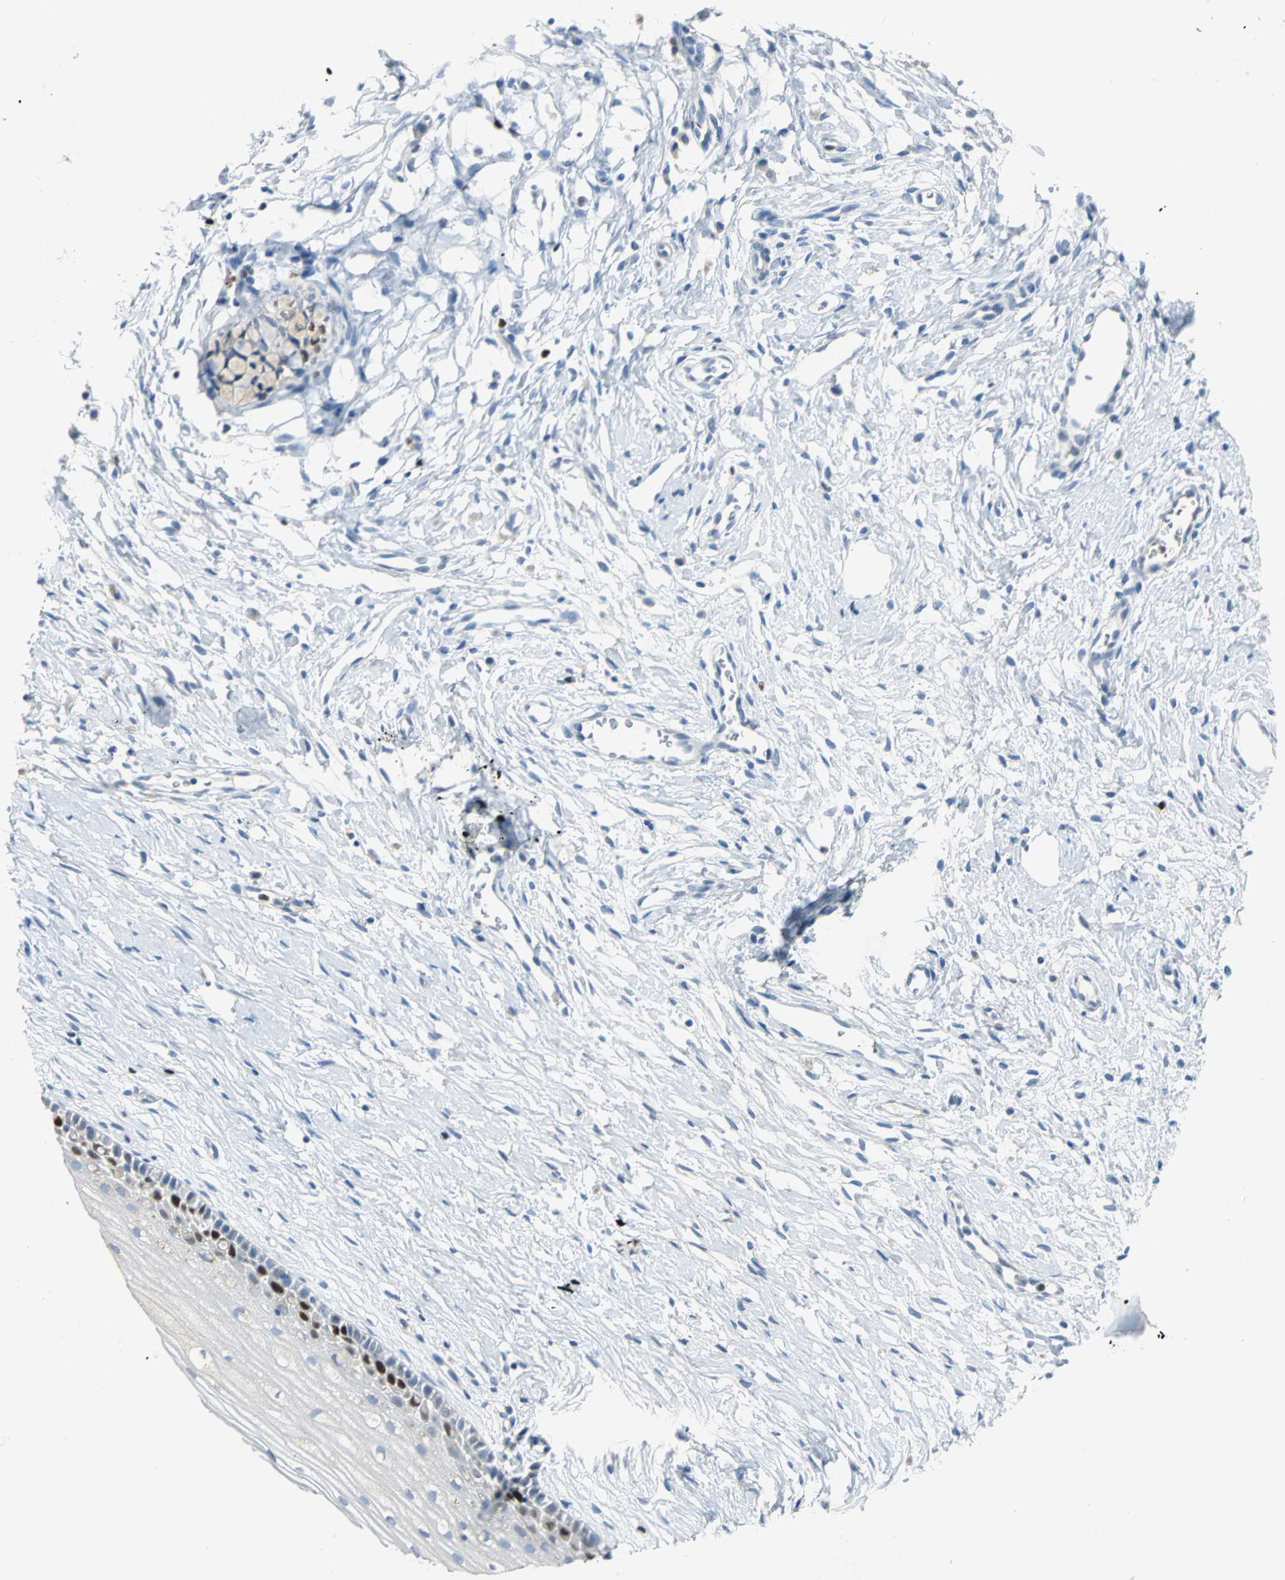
{"staining": {"intensity": "strong", "quantity": "<25%", "location": "cytoplasmic/membranous,nuclear"}, "tissue": "cervix", "cell_type": "Glandular cells", "image_type": "normal", "snomed": [{"axis": "morphology", "description": "Normal tissue, NOS"}, {"axis": "topography", "description": "Cervix"}], "caption": "Approximately <25% of glandular cells in normal cervix reveal strong cytoplasmic/membranous,nuclear protein expression as visualized by brown immunohistochemical staining.", "gene": "MCM4", "patient": {"sex": "female", "age": 46}}